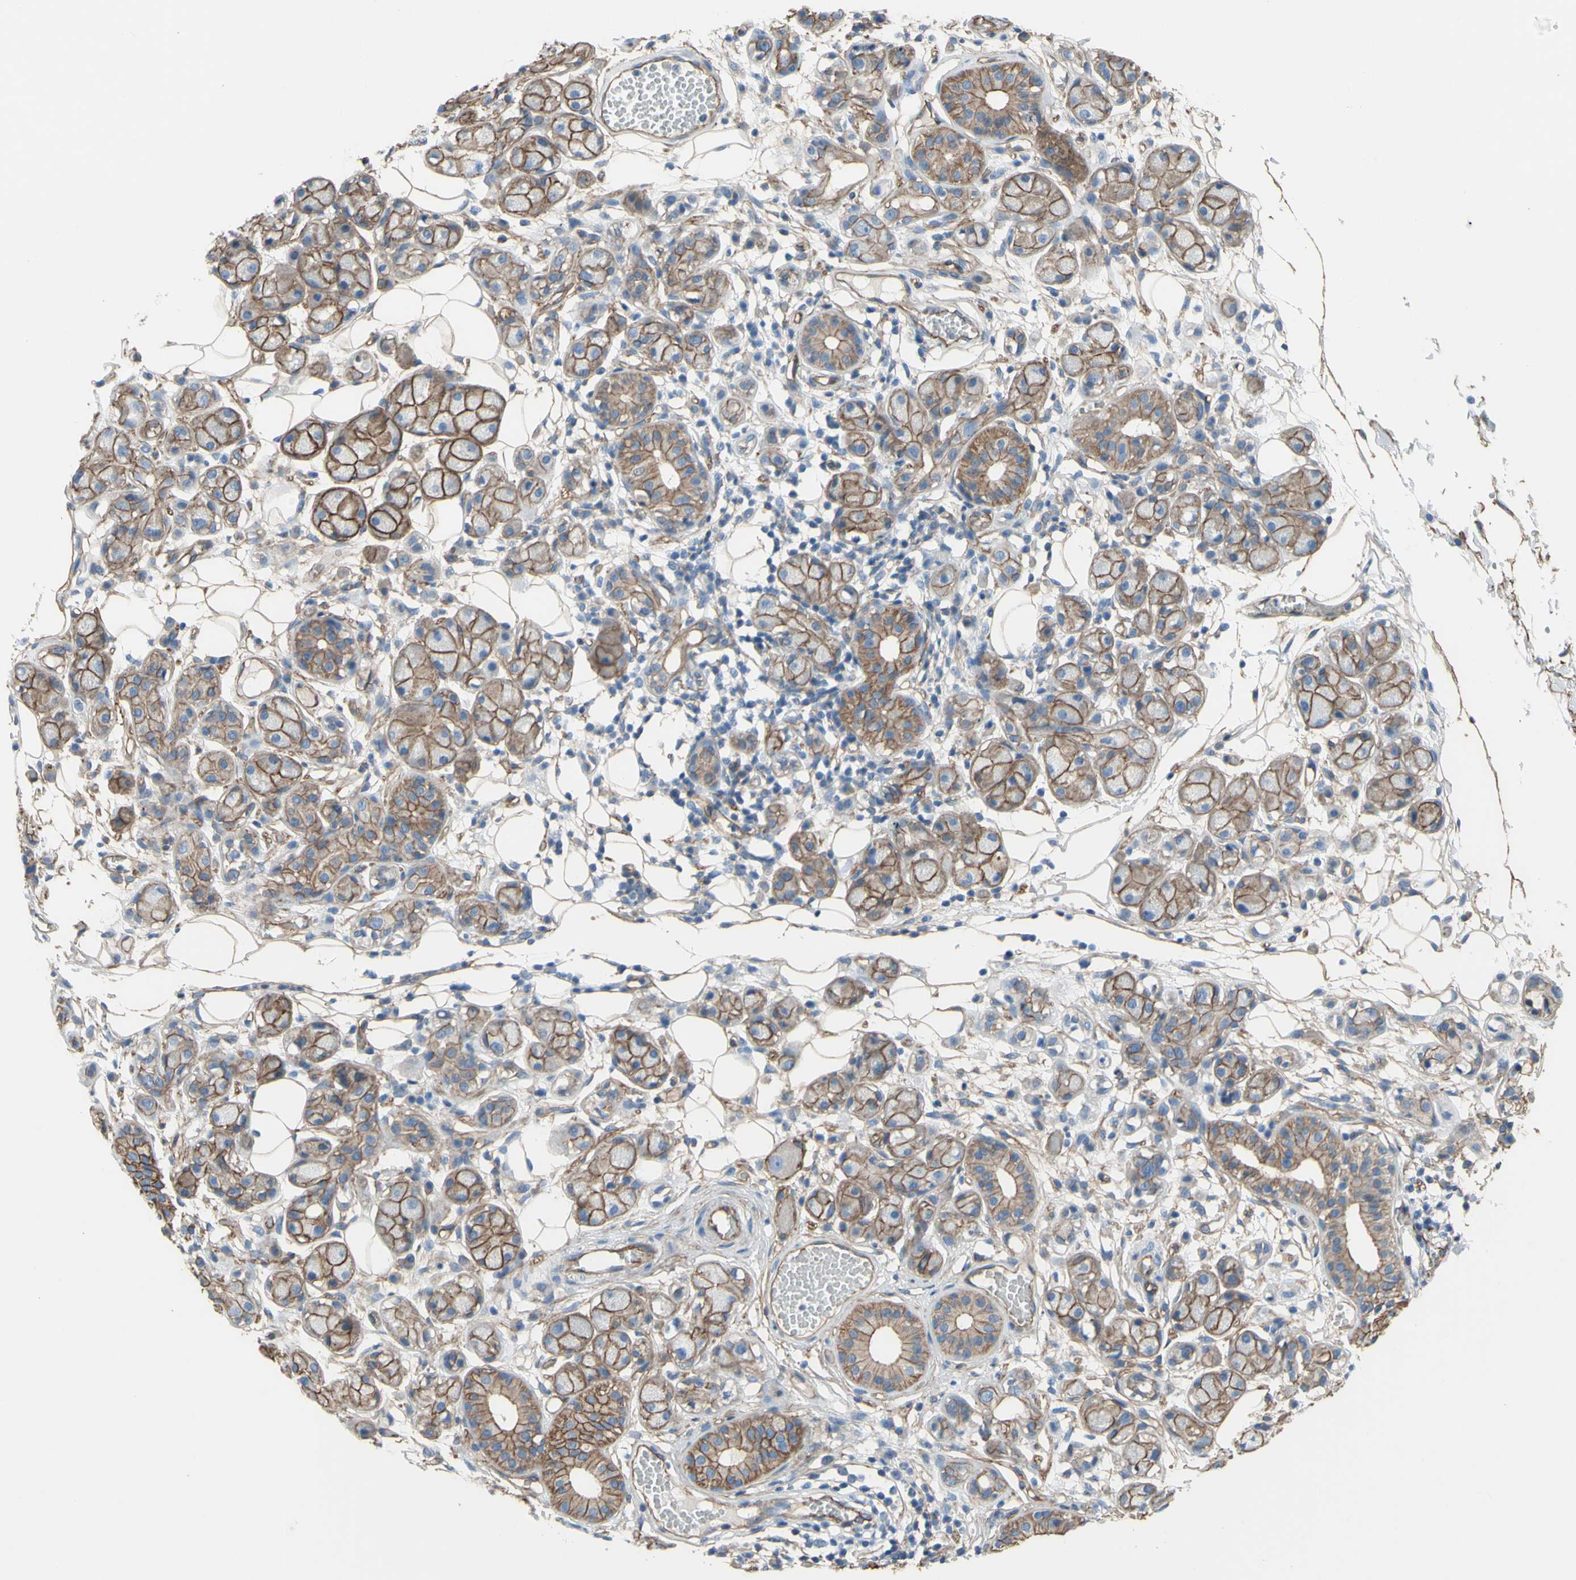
{"staining": {"intensity": "weak", "quantity": ">75%", "location": "cytoplasmic/membranous"}, "tissue": "adipose tissue", "cell_type": "Adipocytes", "image_type": "normal", "snomed": [{"axis": "morphology", "description": "Normal tissue, NOS"}, {"axis": "morphology", "description": "Inflammation, NOS"}, {"axis": "topography", "description": "Vascular tissue"}, {"axis": "topography", "description": "Salivary gland"}], "caption": "High-power microscopy captured an IHC photomicrograph of normal adipose tissue, revealing weak cytoplasmic/membranous staining in about >75% of adipocytes. The staining is performed using DAB (3,3'-diaminobenzidine) brown chromogen to label protein expression. The nuclei are counter-stained blue using hematoxylin.", "gene": "TPBG", "patient": {"sex": "female", "age": 75}}